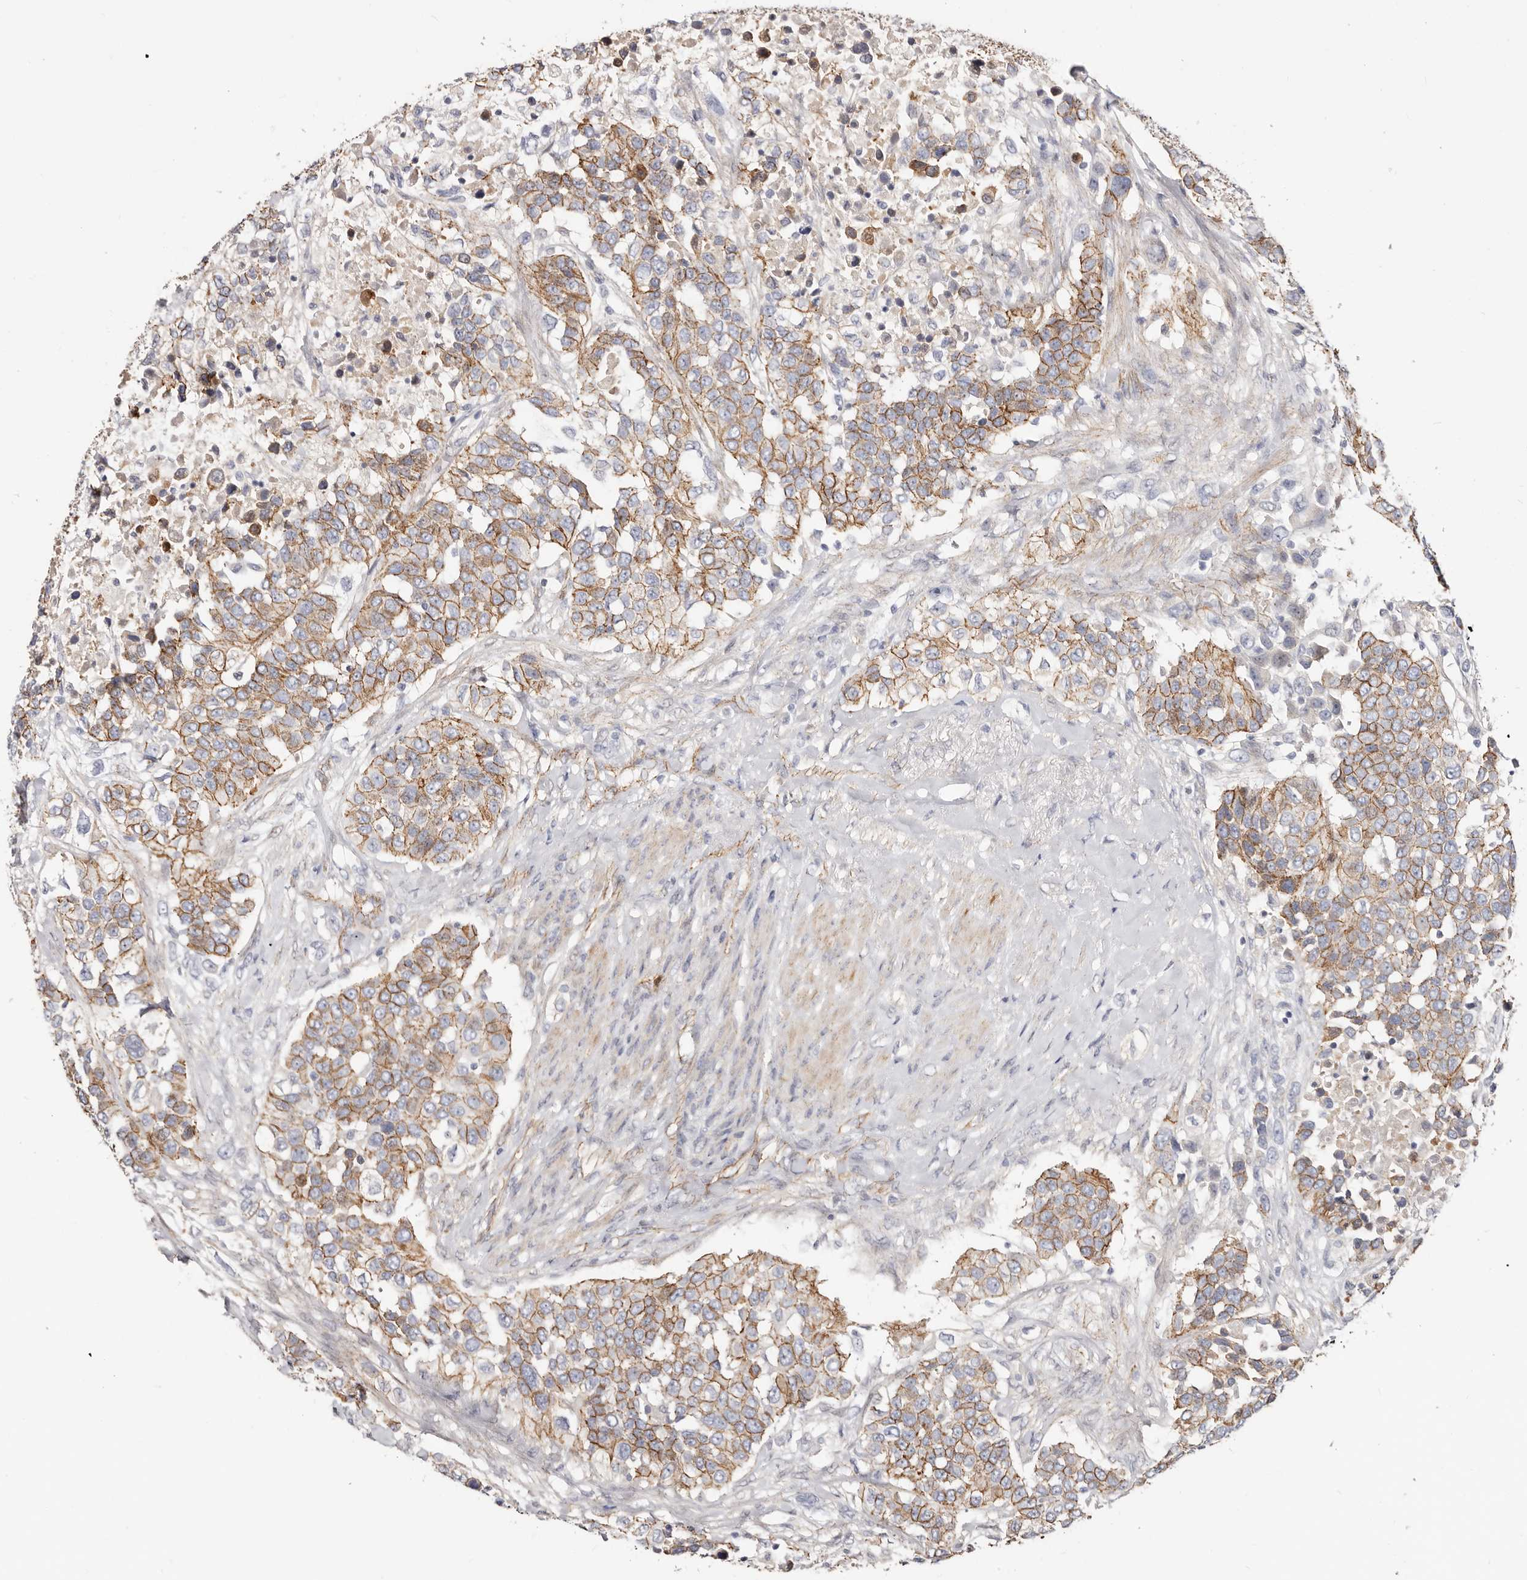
{"staining": {"intensity": "strong", "quantity": ">75%", "location": "cytoplasmic/membranous"}, "tissue": "urothelial cancer", "cell_type": "Tumor cells", "image_type": "cancer", "snomed": [{"axis": "morphology", "description": "Urothelial carcinoma, High grade"}, {"axis": "topography", "description": "Urinary bladder"}], "caption": "Protein staining reveals strong cytoplasmic/membranous staining in approximately >75% of tumor cells in urothelial cancer.", "gene": "CTNNB1", "patient": {"sex": "female", "age": 80}}